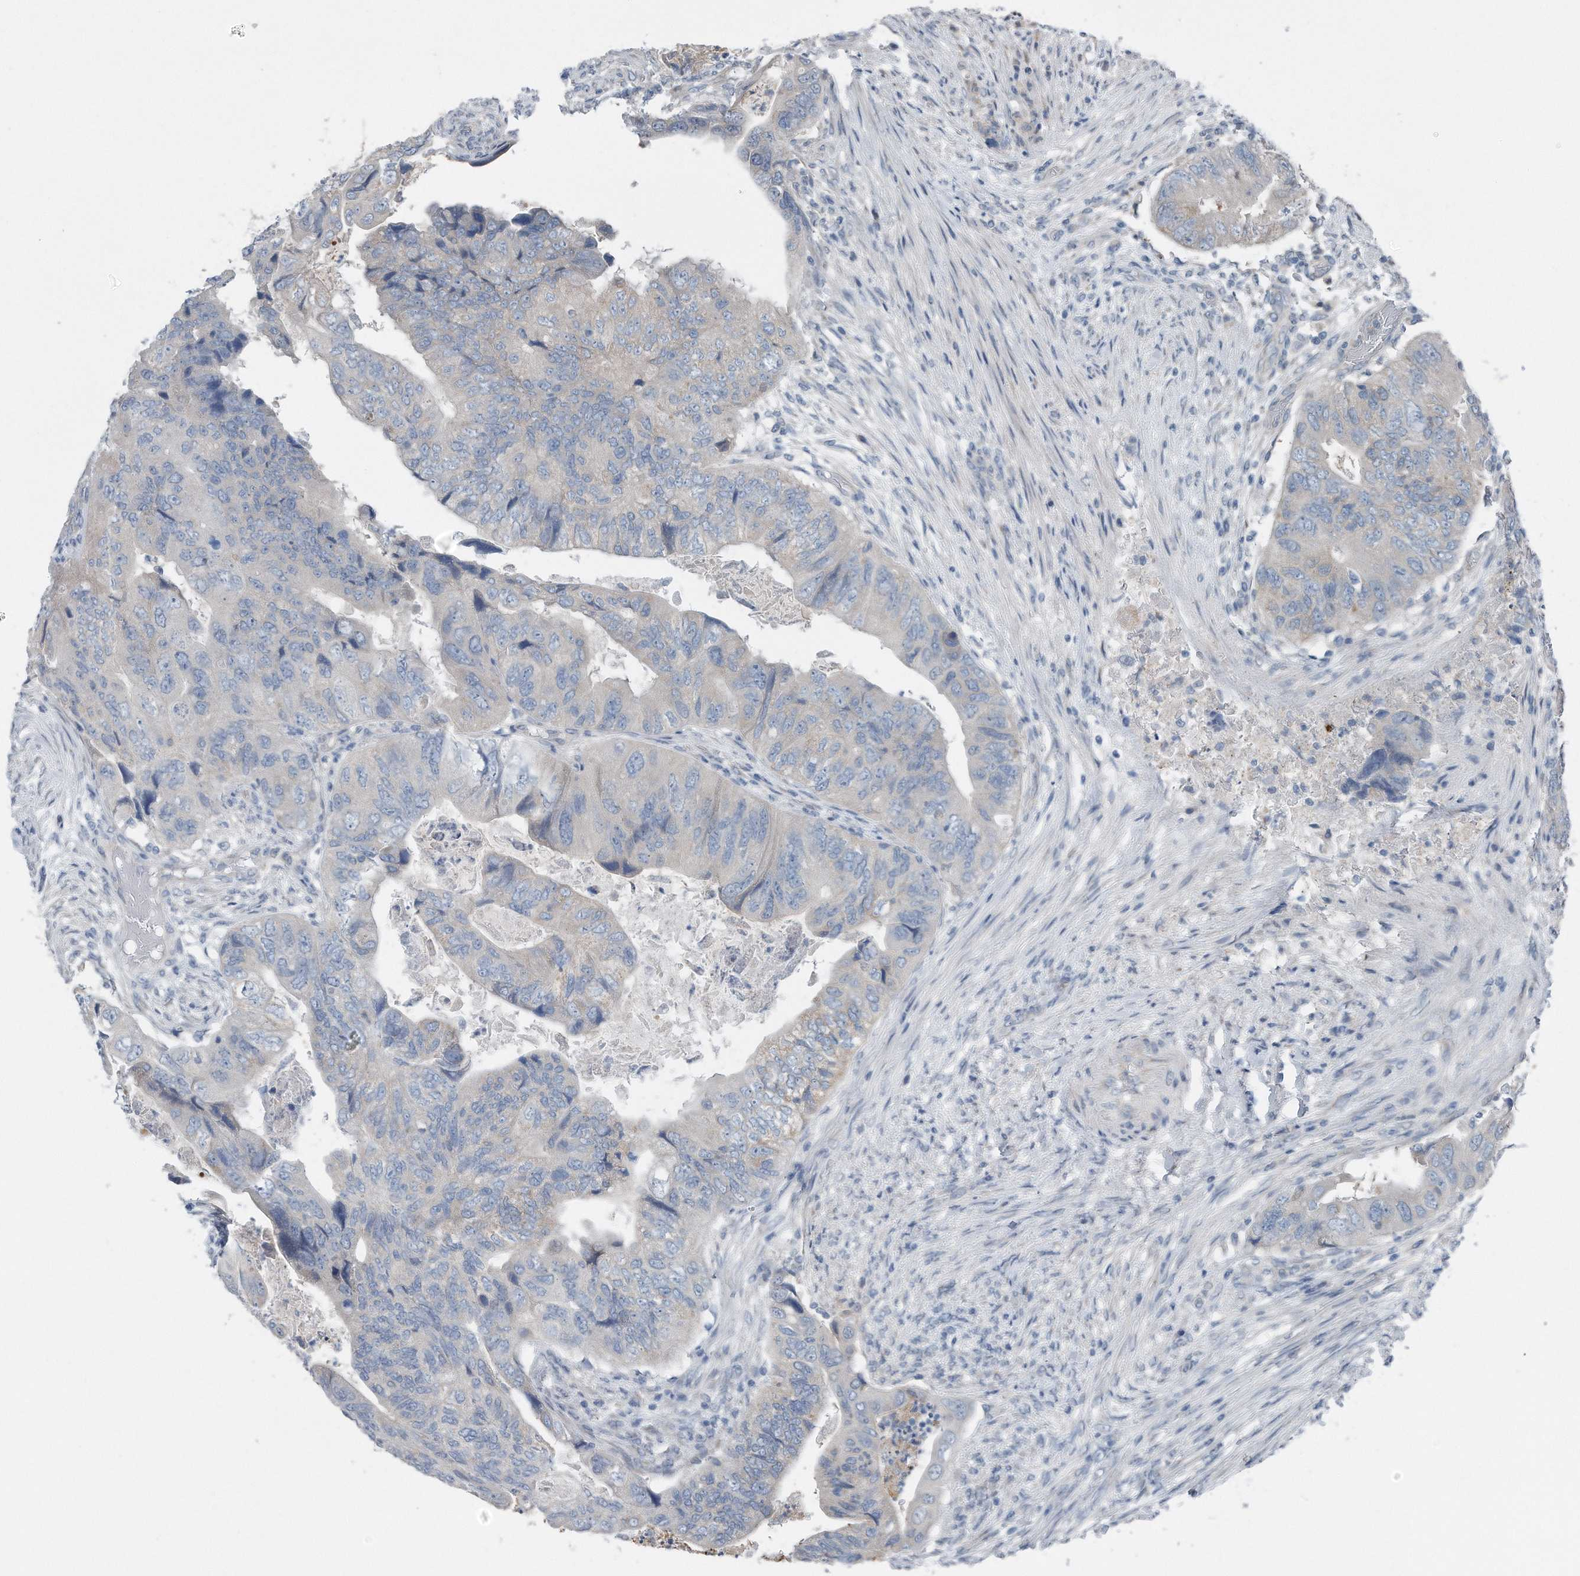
{"staining": {"intensity": "negative", "quantity": "none", "location": "none"}, "tissue": "colorectal cancer", "cell_type": "Tumor cells", "image_type": "cancer", "snomed": [{"axis": "morphology", "description": "Adenocarcinoma, NOS"}, {"axis": "topography", "description": "Rectum"}], "caption": "Colorectal adenocarcinoma stained for a protein using IHC exhibits no expression tumor cells.", "gene": "YRDC", "patient": {"sex": "male", "age": 63}}